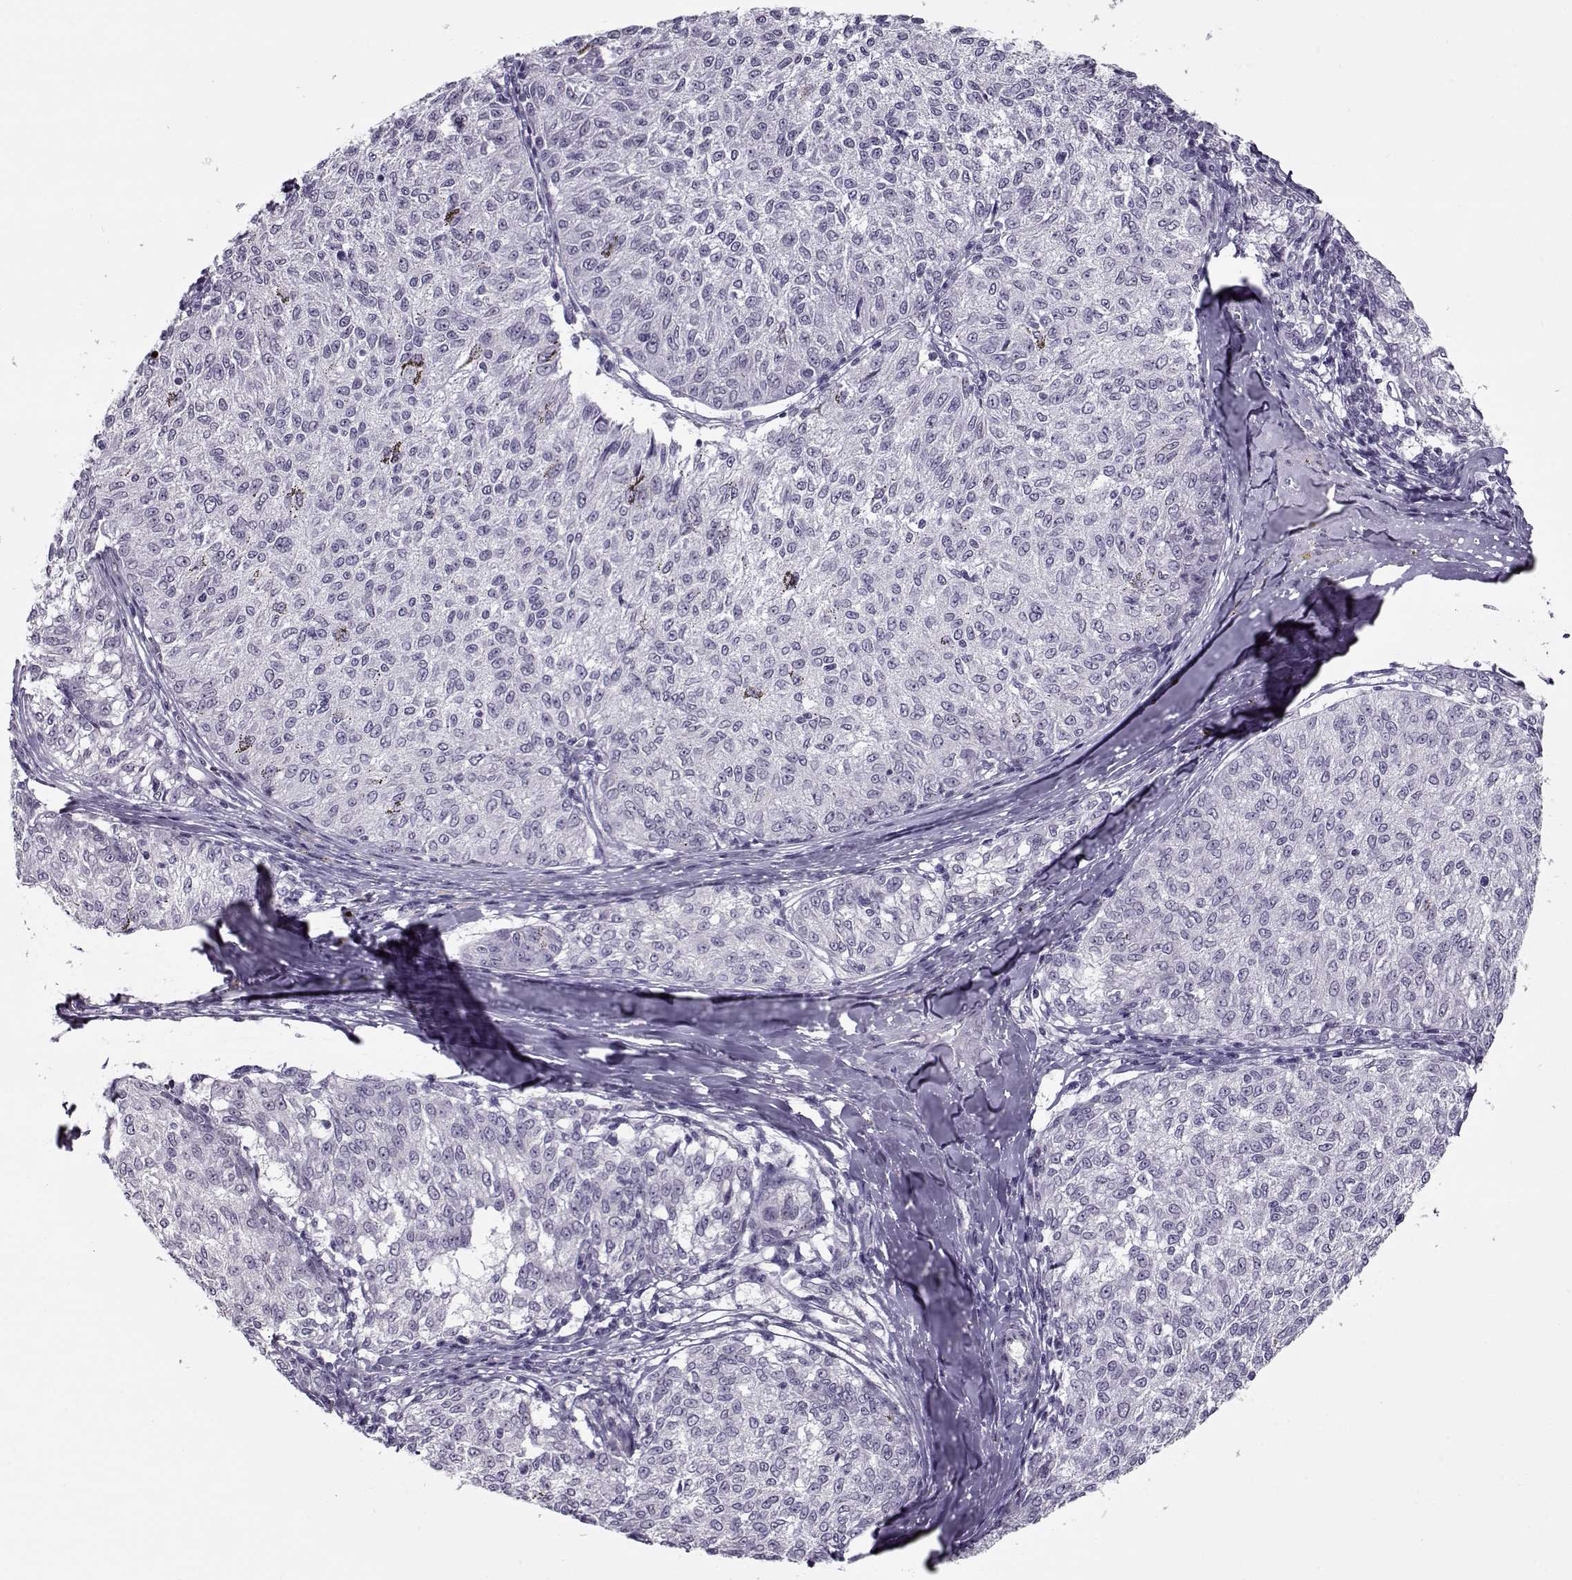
{"staining": {"intensity": "negative", "quantity": "none", "location": "none"}, "tissue": "melanoma", "cell_type": "Tumor cells", "image_type": "cancer", "snomed": [{"axis": "morphology", "description": "Malignant melanoma, NOS"}, {"axis": "topography", "description": "Skin"}], "caption": "Melanoma was stained to show a protein in brown. There is no significant staining in tumor cells.", "gene": "CIBAR1", "patient": {"sex": "female", "age": 72}}